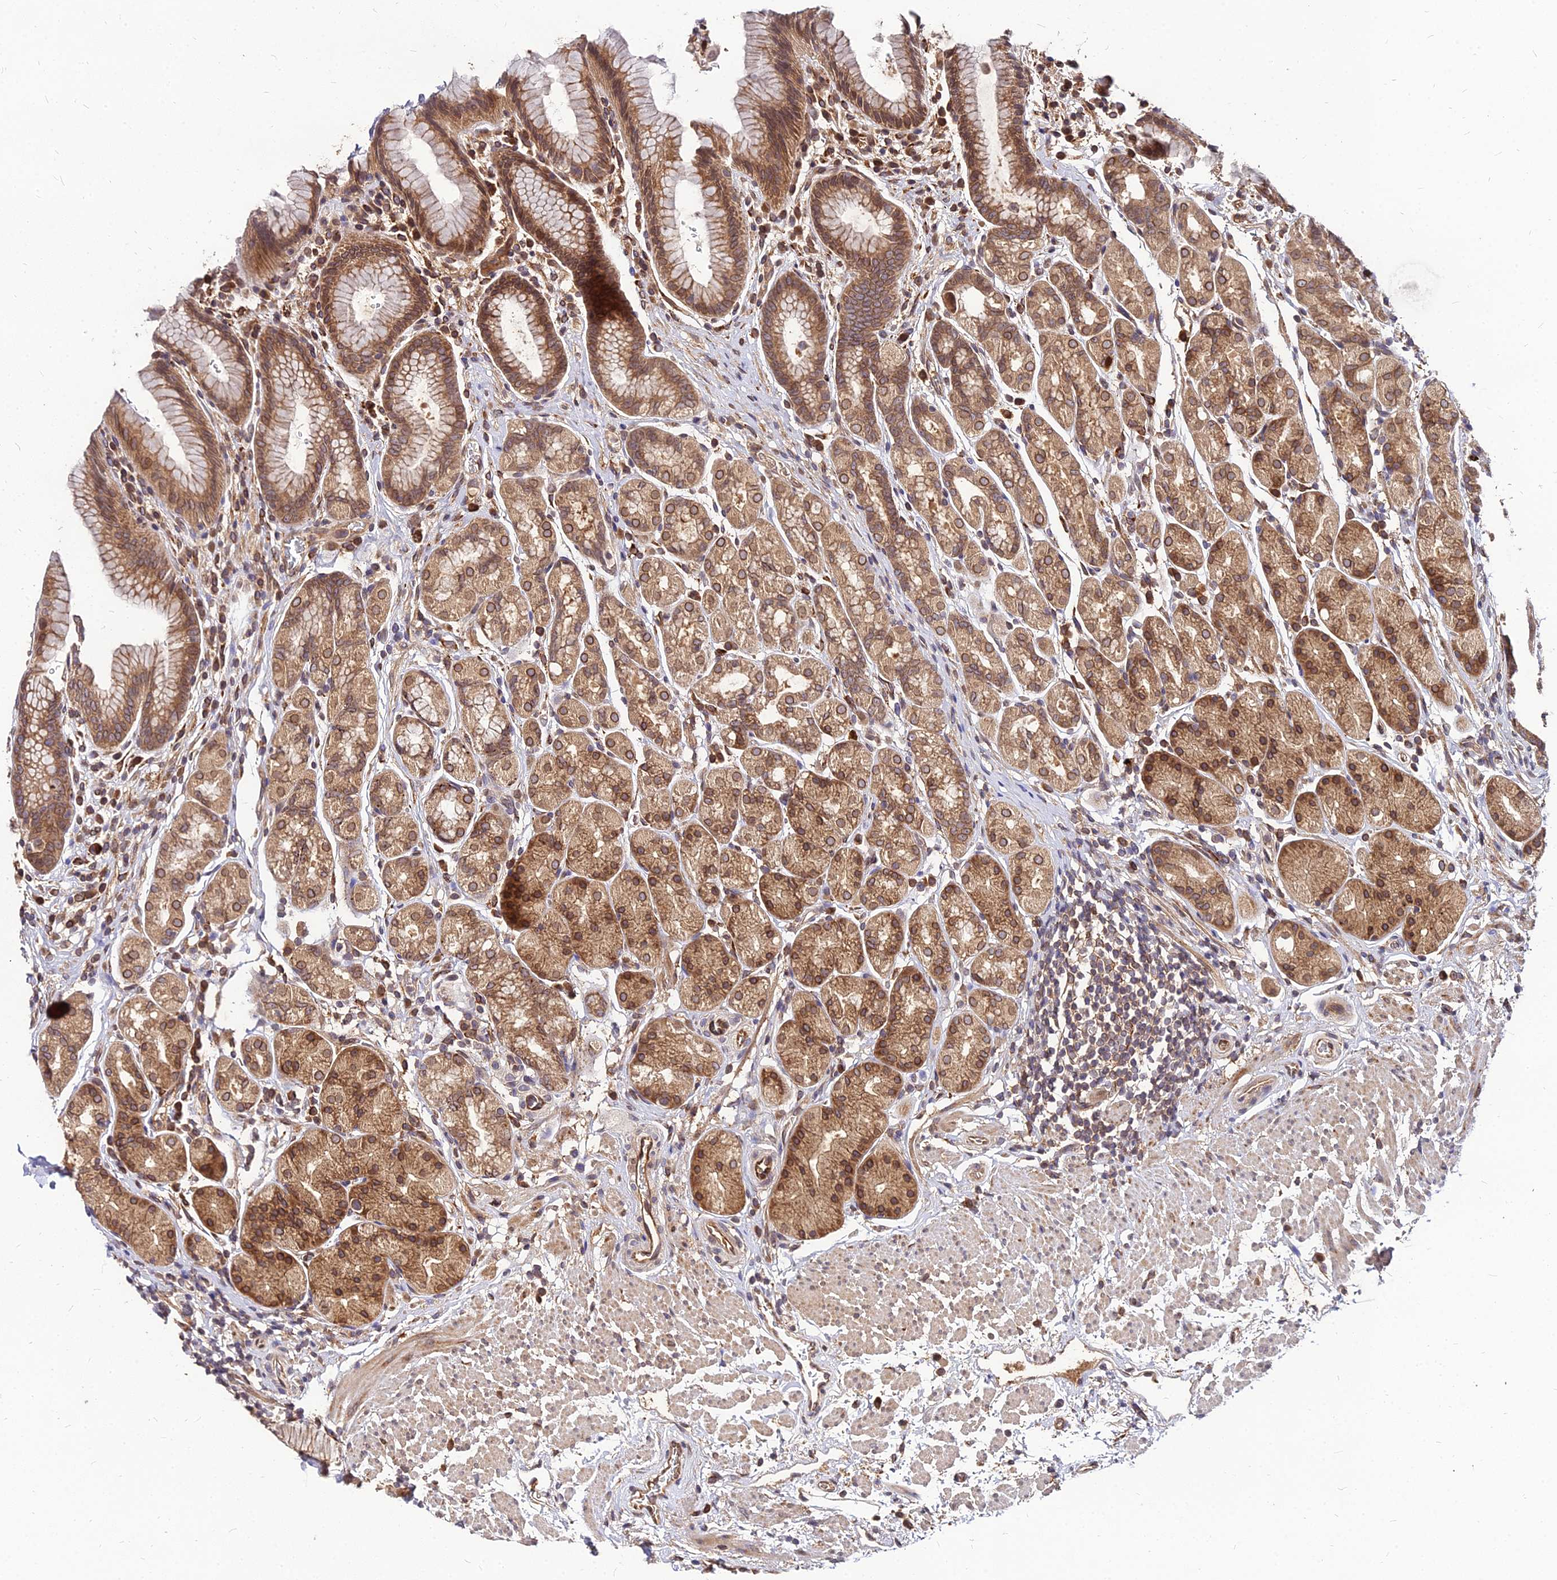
{"staining": {"intensity": "moderate", "quantity": ">75%", "location": "cytoplasmic/membranous,nuclear"}, "tissue": "stomach", "cell_type": "Glandular cells", "image_type": "normal", "snomed": [{"axis": "morphology", "description": "Normal tissue, NOS"}, {"axis": "topography", "description": "Stomach"}], "caption": "Immunohistochemical staining of unremarkable stomach displays >75% levels of moderate cytoplasmic/membranous,nuclear protein positivity in about >75% of glandular cells. The staining was performed using DAB to visualize the protein expression in brown, while the nuclei were stained in blue with hematoxylin (Magnification: 20x).", "gene": "PDE4D", "patient": {"sex": "male", "age": 63}}